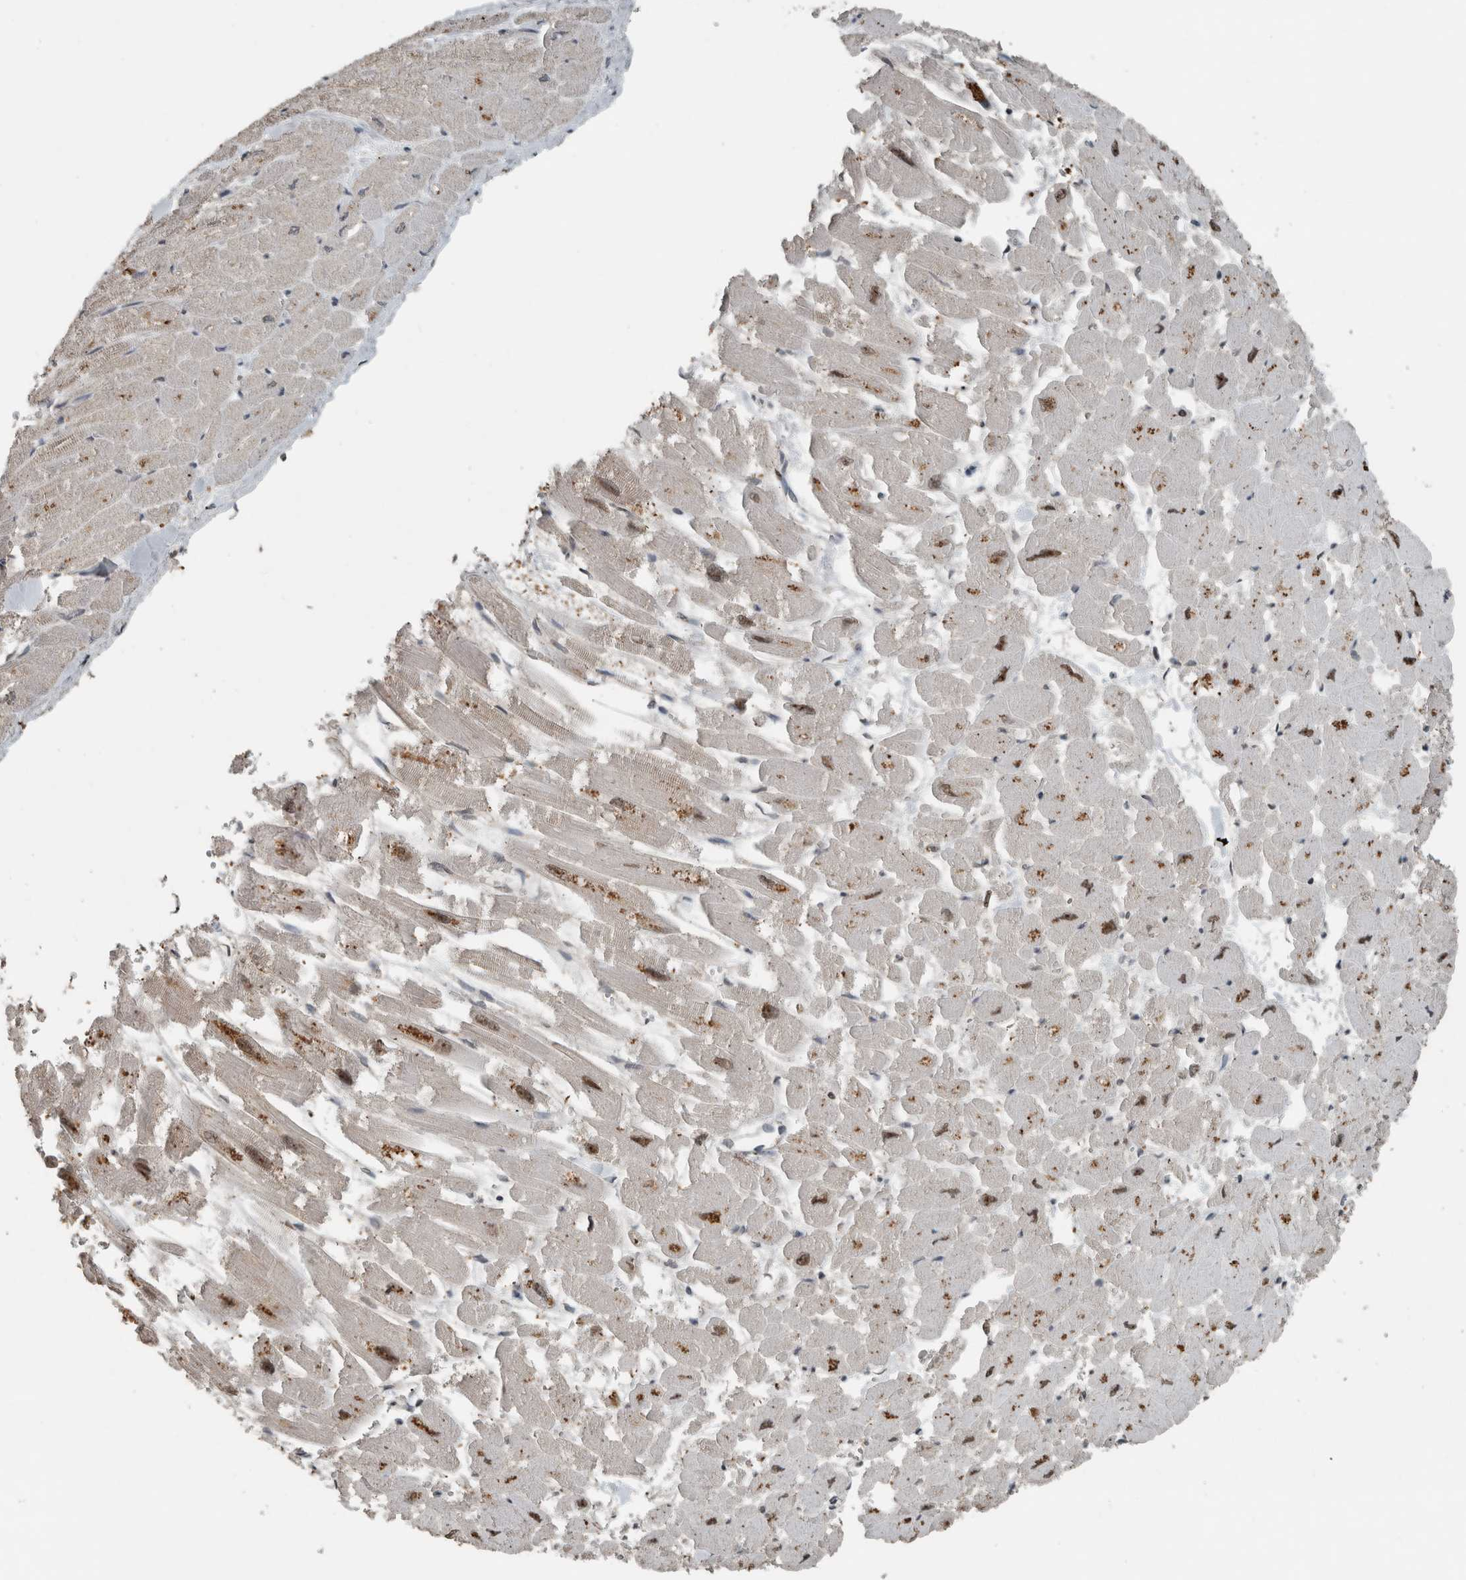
{"staining": {"intensity": "moderate", "quantity": "25%-75%", "location": "cytoplasmic/membranous,nuclear"}, "tissue": "heart muscle", "cell_type": "Cardiomyocytes", "image_type": "normal", "snomed": [{"axis": "morphology", "description": "Normal tissue, NOS"}, {"axis": "topography", "description": "Heart"}], "caption": "An IHC histopathology image of normal tissue is shown. Protein staining in brown labels moderate cytoplasmic/membranous,nuclear positivity in heart muscle within cardiomyocytes.", "gene": "ZNF24", "patient": {"sex": "male", "age": 54}}